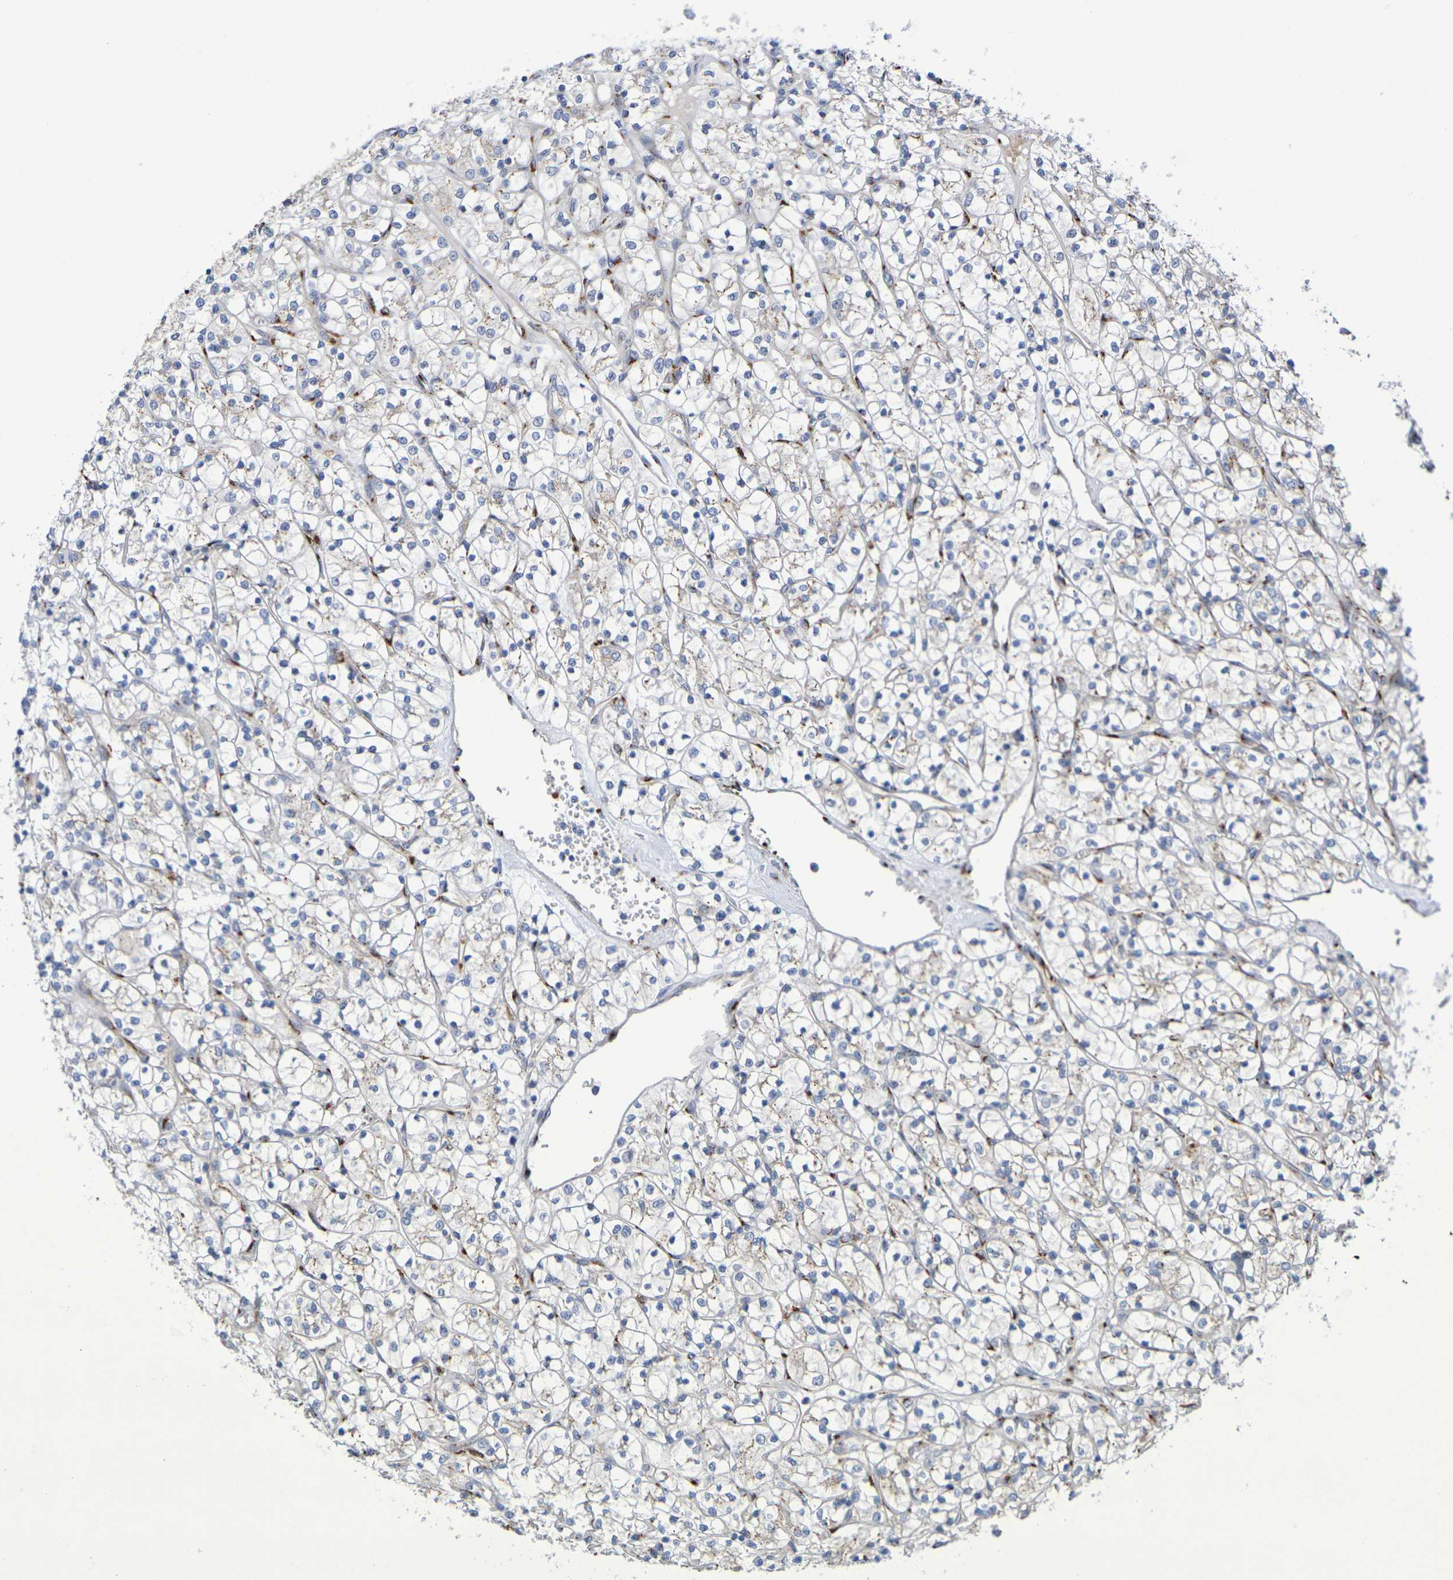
{"staining": {"intensity": "negative", "quantity": "none", "location": "none"}, "tissue": "renal cancer", "cell_type": "Tumor cells", "image_type": "cancer", "snomed": [{"axis": "morphology", "description": "Adenocarcinoma, NOS"}, {"axis": "topography", "description": "Kidney"}], "caption": "DAB (3,3'-diaminobenzidine) immunohistochemical staining of human renal cancer (adenocarcinoma) exhibits no significant expression in tumor cells.", "gene": "DCP2", "patient": {"sex": "female", "age": 69}}